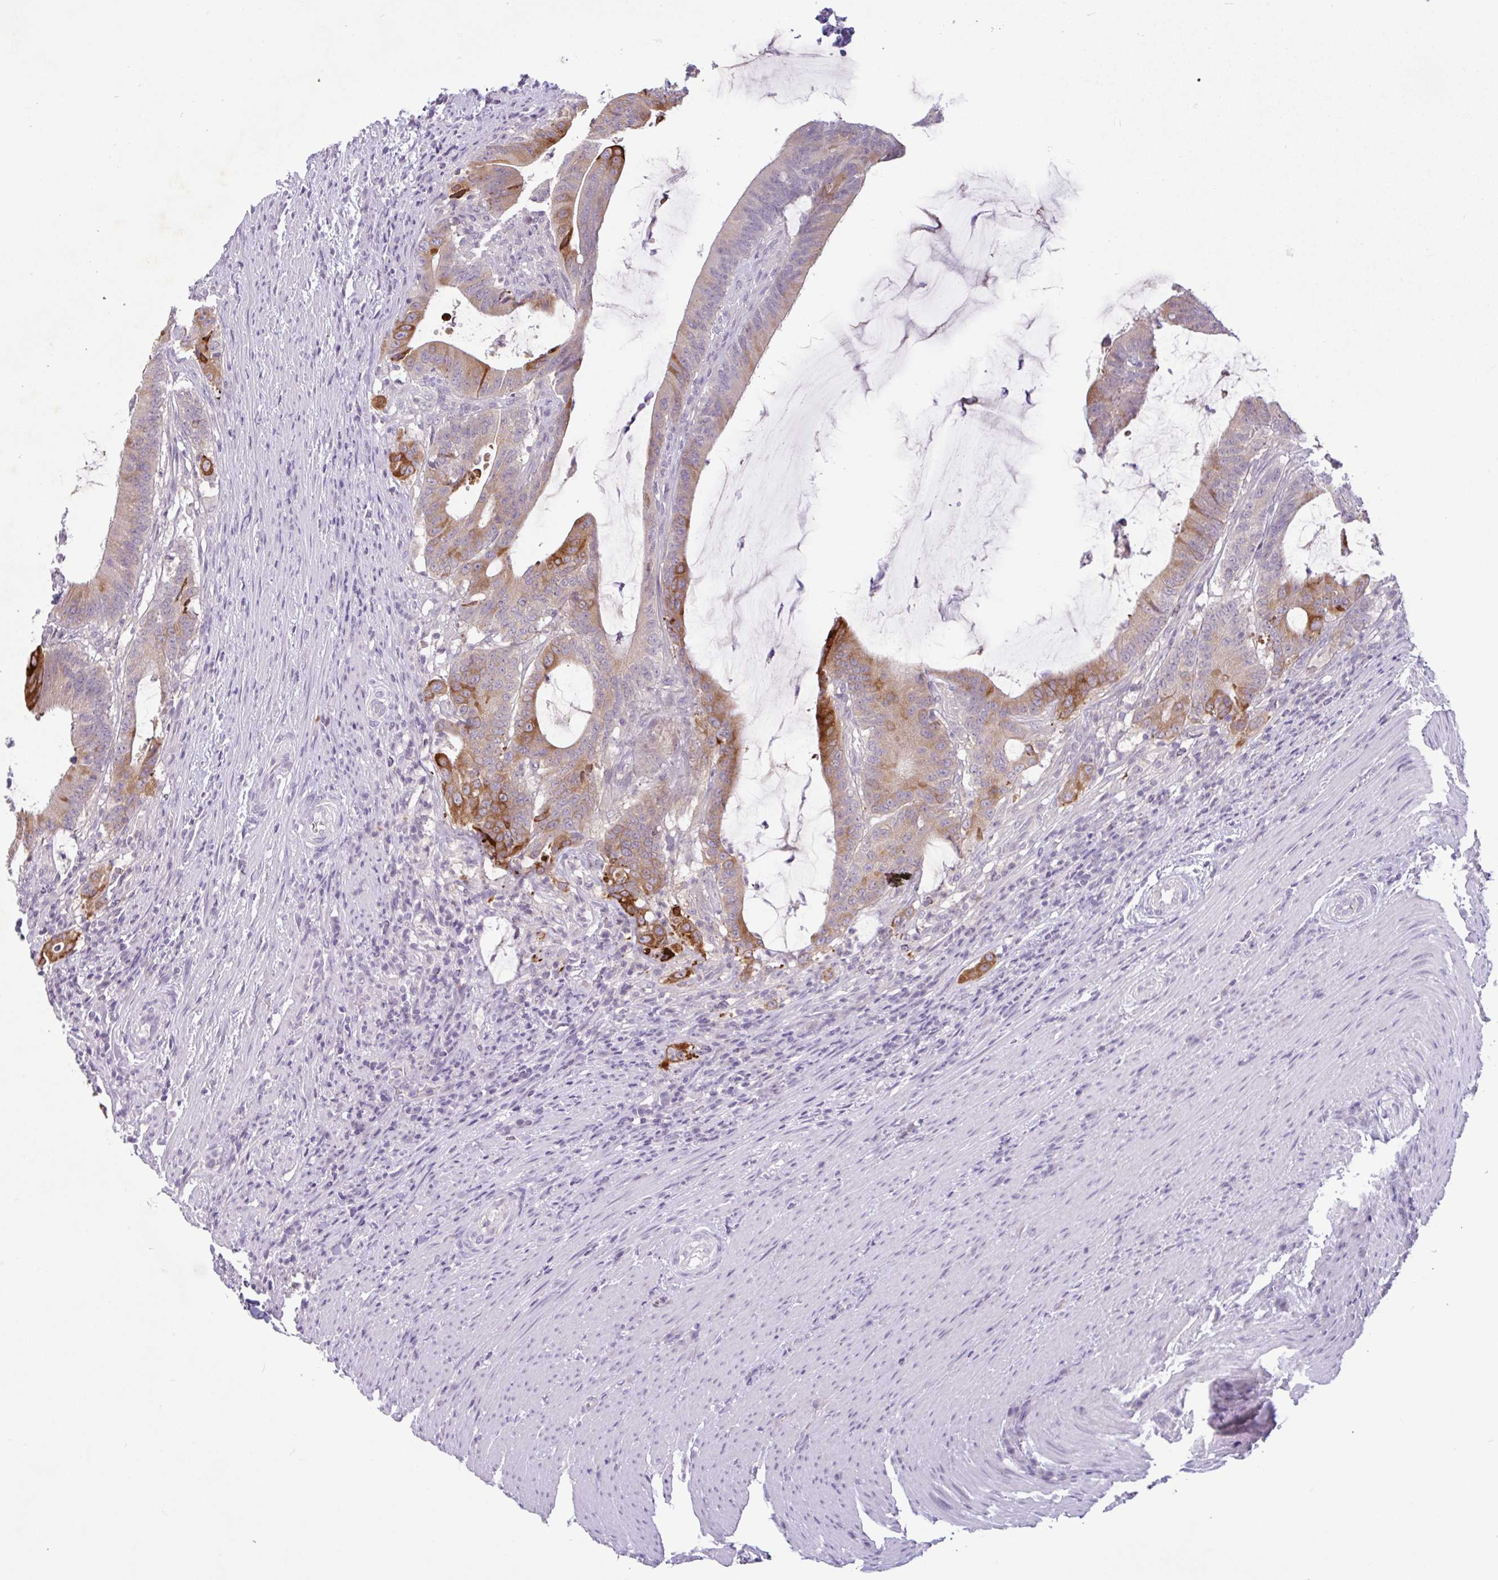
{"staining": {"intensity": "moderate", "quantity": "25%-75%", "location": "cytoplasmic/membranous"}, "tissue": "colorectal cancer", "cell_type": "Tumor cells", "image_type": "cancer", "snomed": [{"axis": "morphology", "description": "Adenocarcinoma, NOS"}, {"axis": "topography", "description": "Colon"}], "caption": "Tumor cells exhibit moderate cytoplasmic/membranous positivity in about 25%-75% of cells in colorectal adenocarcinoma.", "gene": "CTSE", "patient": {"sex": "female", "age": 43}}